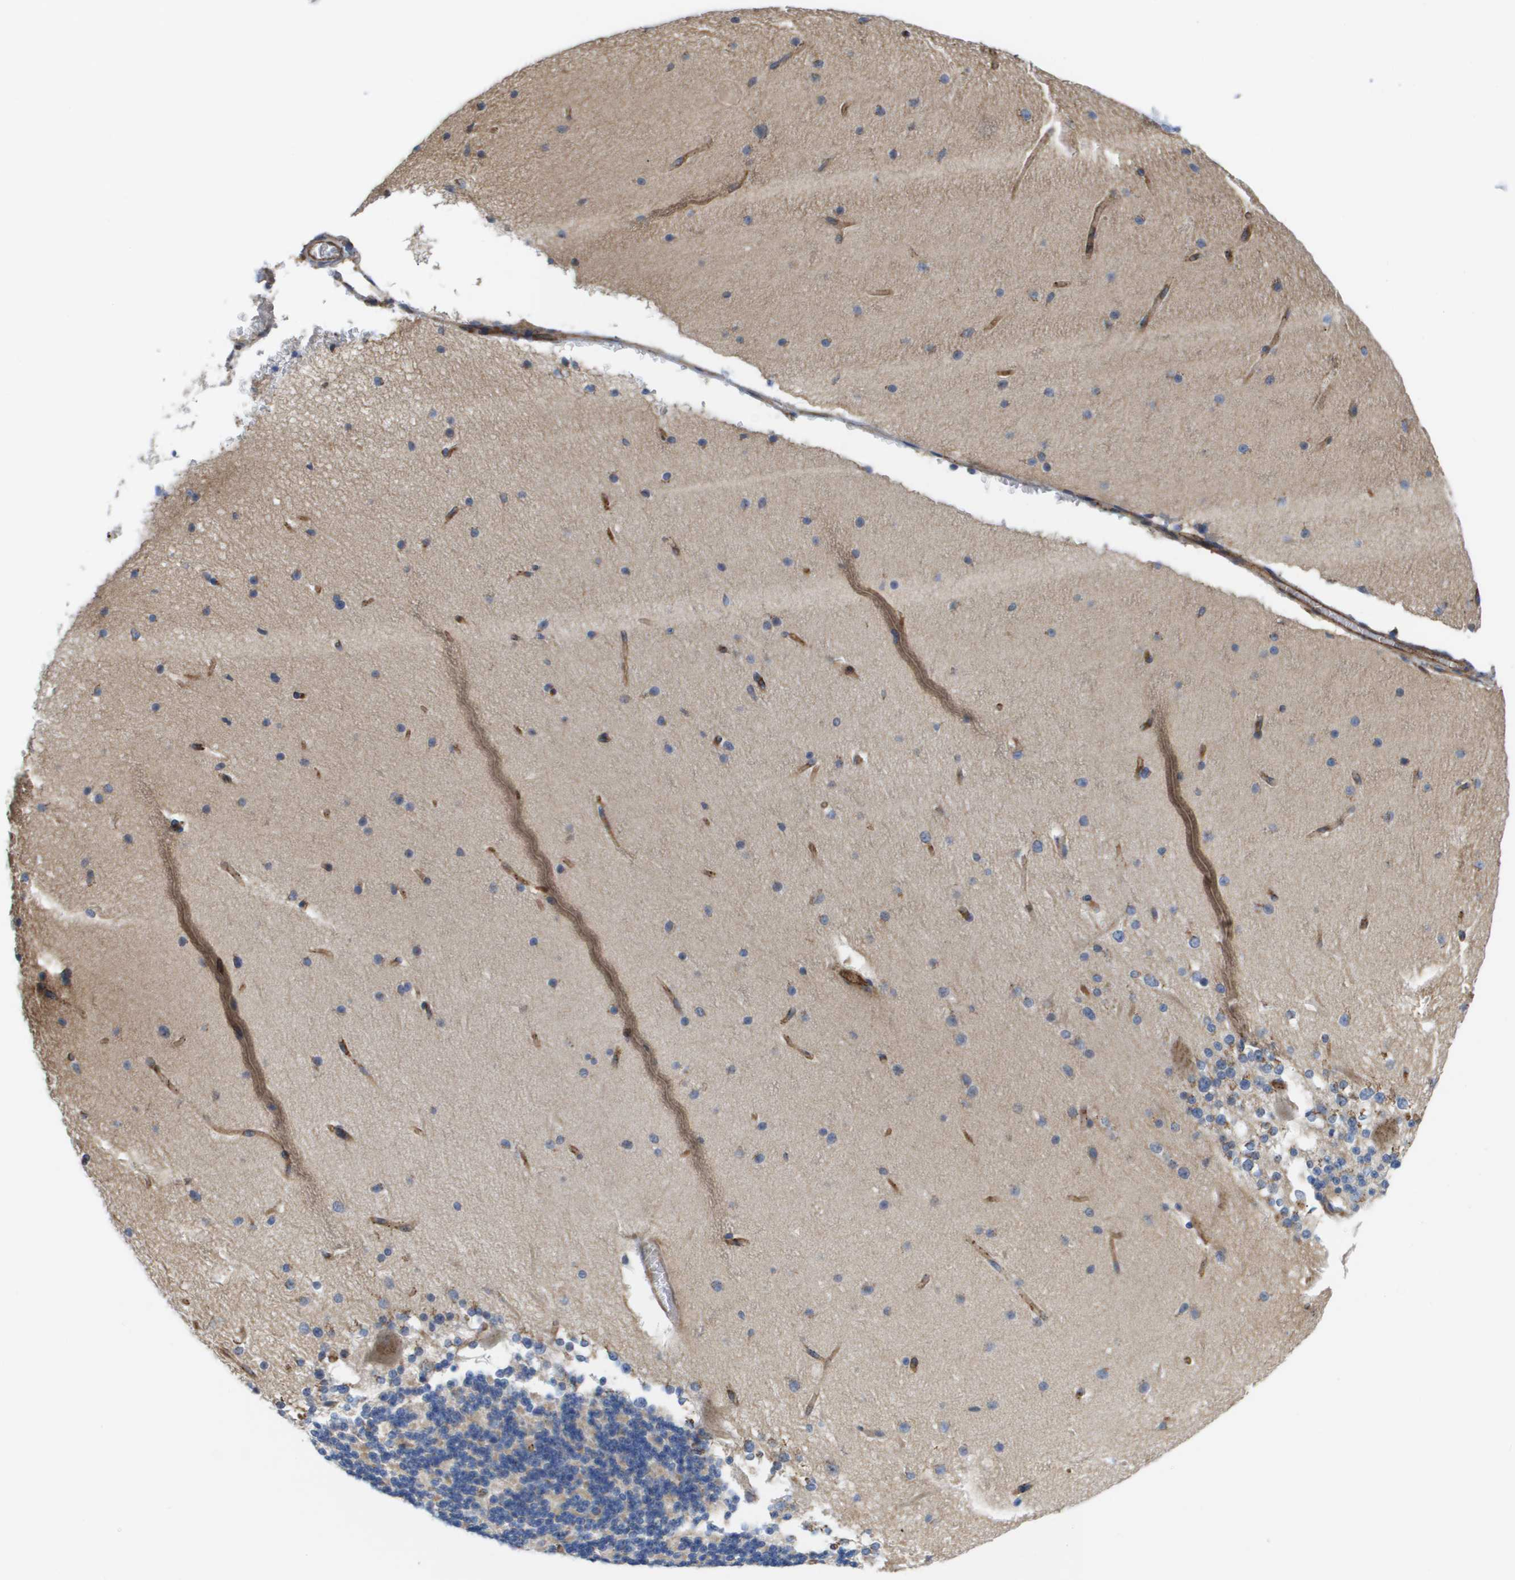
{"staining": {"intensity": "moderate", "quantity": "25%-75%", "location": "cytoplasmic/membranous"}, "tissue": "cerebellum", "cell_type": "Cells in granular layer", "image_type": "normal", "snomed": [{"axis": "morphology", "description": "Normal tissue, NOS"}, {"axis": "topography", "description": "Cerebellum"}], "caption": "Brown immunohistochemical staining in unremarkable cerebellum reveals moderate cytoplasmic/membranous positivity in approximately 25%-75% of cells in granular layer.", "gene": "BST2", "patient": {"sex": "female", "age": 19}}